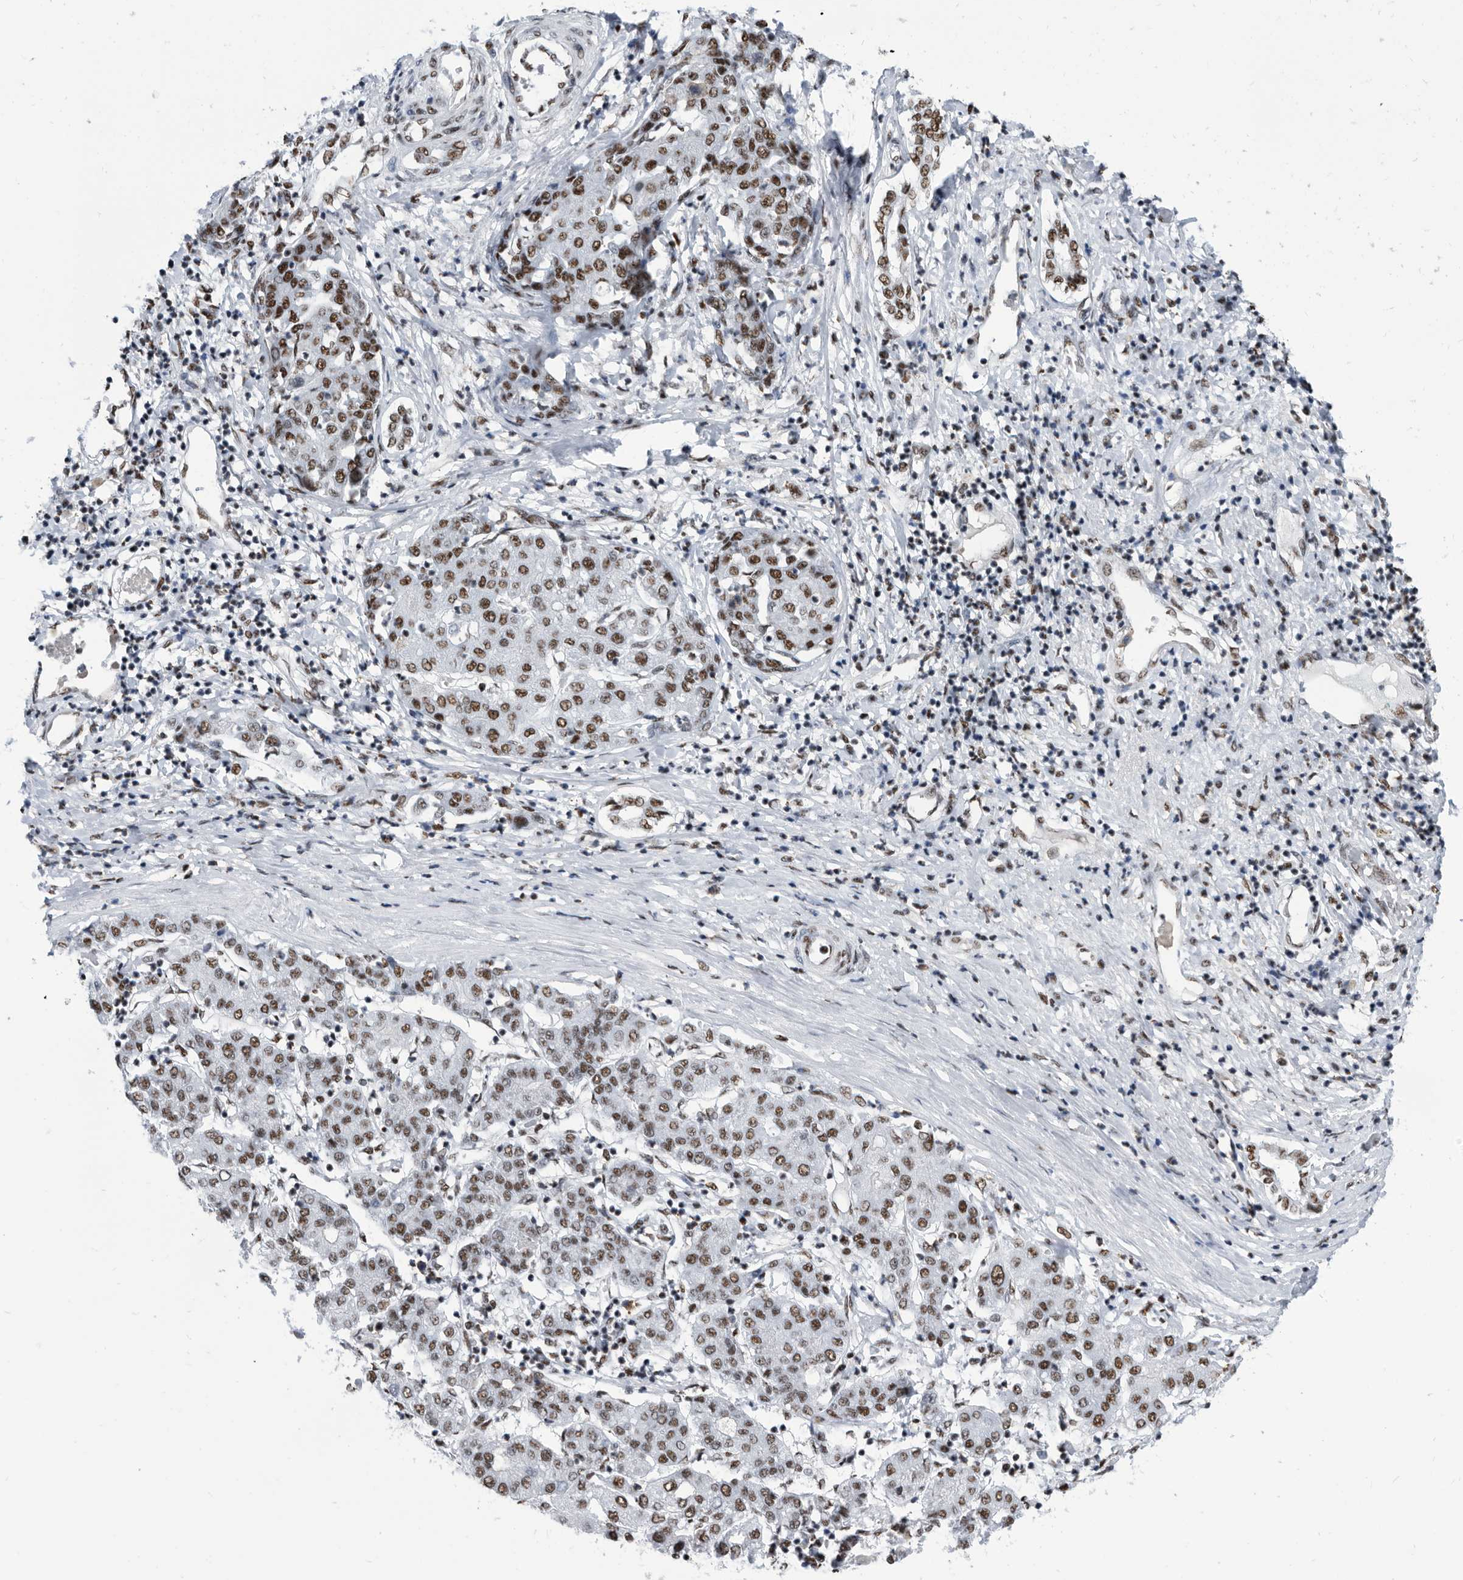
{"staining": {"intensity": "moderate", "quantity": ">75%", "location": "nuclear"}, "tissue": "liver cancer", "cell_type": "Tumor cells", "image_type": "cancer", "snomed": [{"axis": "morphology", "description": "Carcinoma, Hepatocellular, NOS"}, {"axis": "topography", "description": "Liver"}], "caption": "An immunohistochemistry micrograph of tumor tissue is shown. Protein staining in brown labels moderate nuclear positivity in liver hepatocellular carcinoma within tumor cells.", "gene": "SF3A1", "patient": {"sex": "male", "age": 65}}